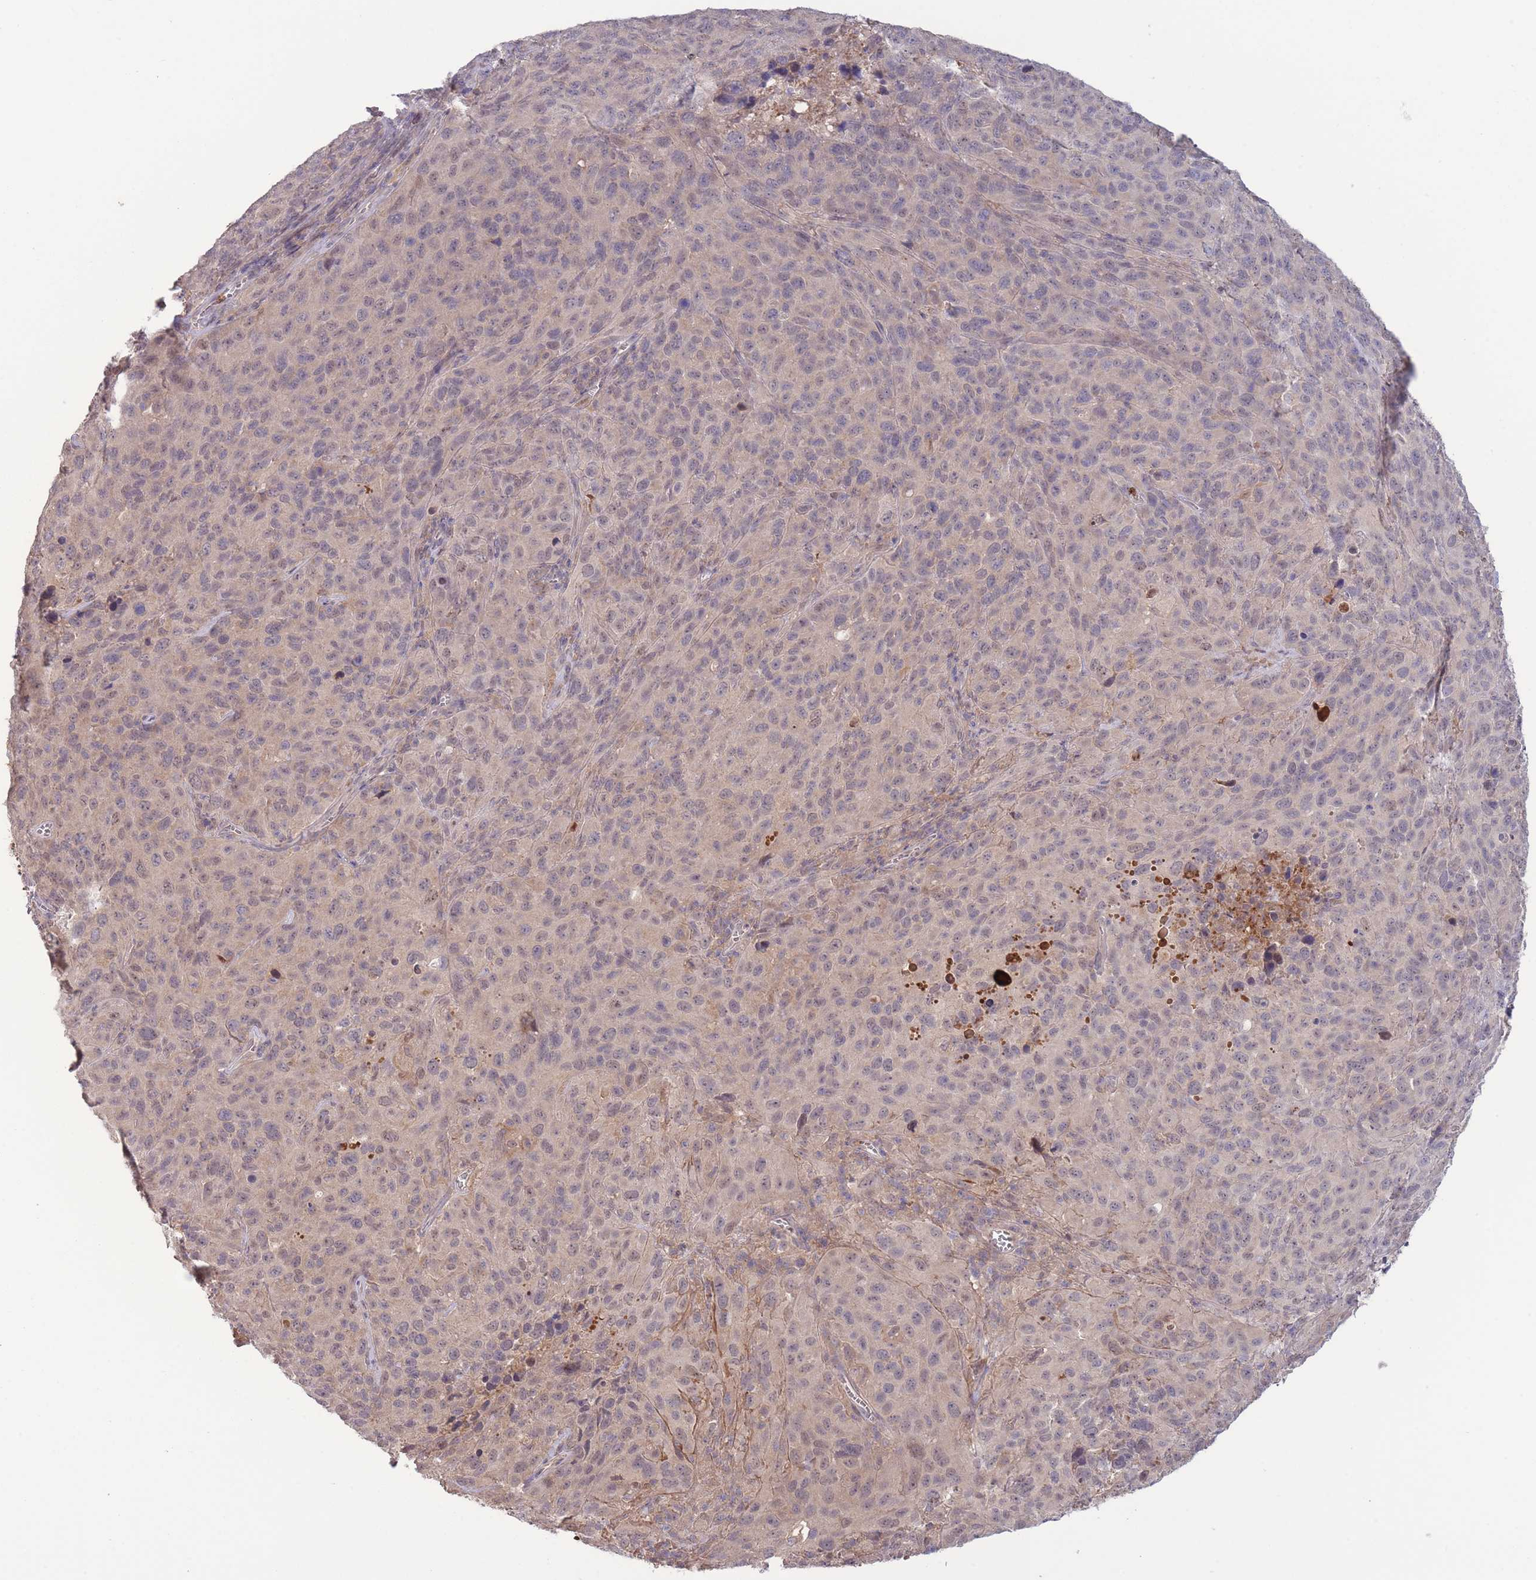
{"staining": {"intensity": "negative", "quantity": "none", "location": "none"}, "tissue": "cervical cancer", "cell_type": "Tumor cells", "image_type": "cancer", "snomed": [{"axis": "morphology", "description": "Squamous cell carcinoma, NOS"}, {"axis": "topography", "description": "Cervix"}], "caption": "Immunohistochemistry image of cervical squamous cell carcinoma stained for a protein (brown), which displays no positivity in tumor cells. (Immunohistochemistry (ihc), brightfield microscopy, high magnification).", "gene": "ZNF304", "patient": {"sex": "female", "age": 51}}